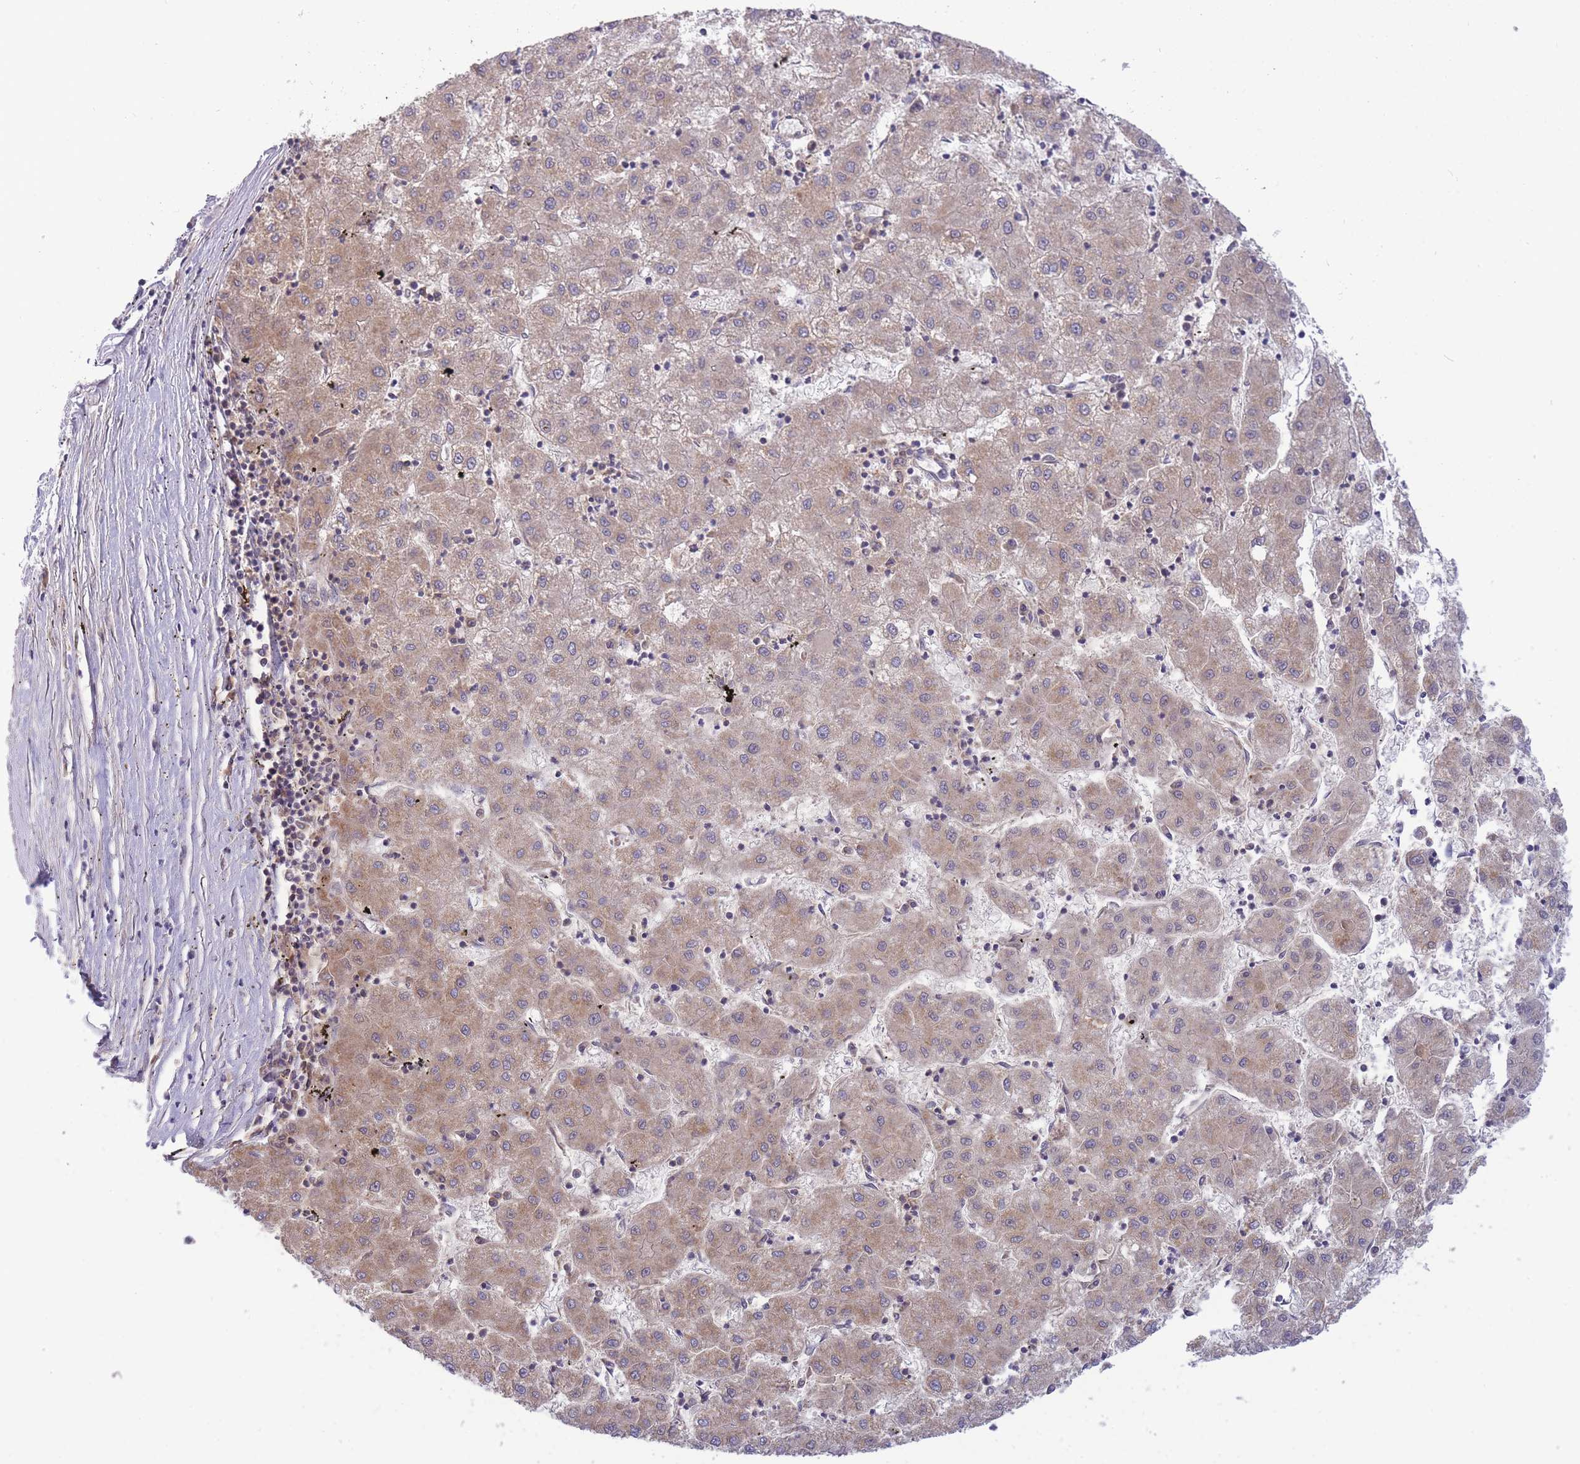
{"staining": {"intensity": "weak", "quantity": "25%-75%", "location": "cytoplasmic/membranous"}, "tissue": "liver cancer", "cell_type": "Tumor cells", "image_type": "cancer", "snomed": [{"axis": "morphology", "description": "Carcinoma, Hepatocellular, NOS"}, {"axis": "topography", "description": "Liver"}], "caption": "Liver cancer tissue demonstrates weak cytoplasmic/membranous staining in approximately 25%-75% of tumor cells", "gene": "NDUFAF5", "patient": {"sex": "male", "age": 72}}